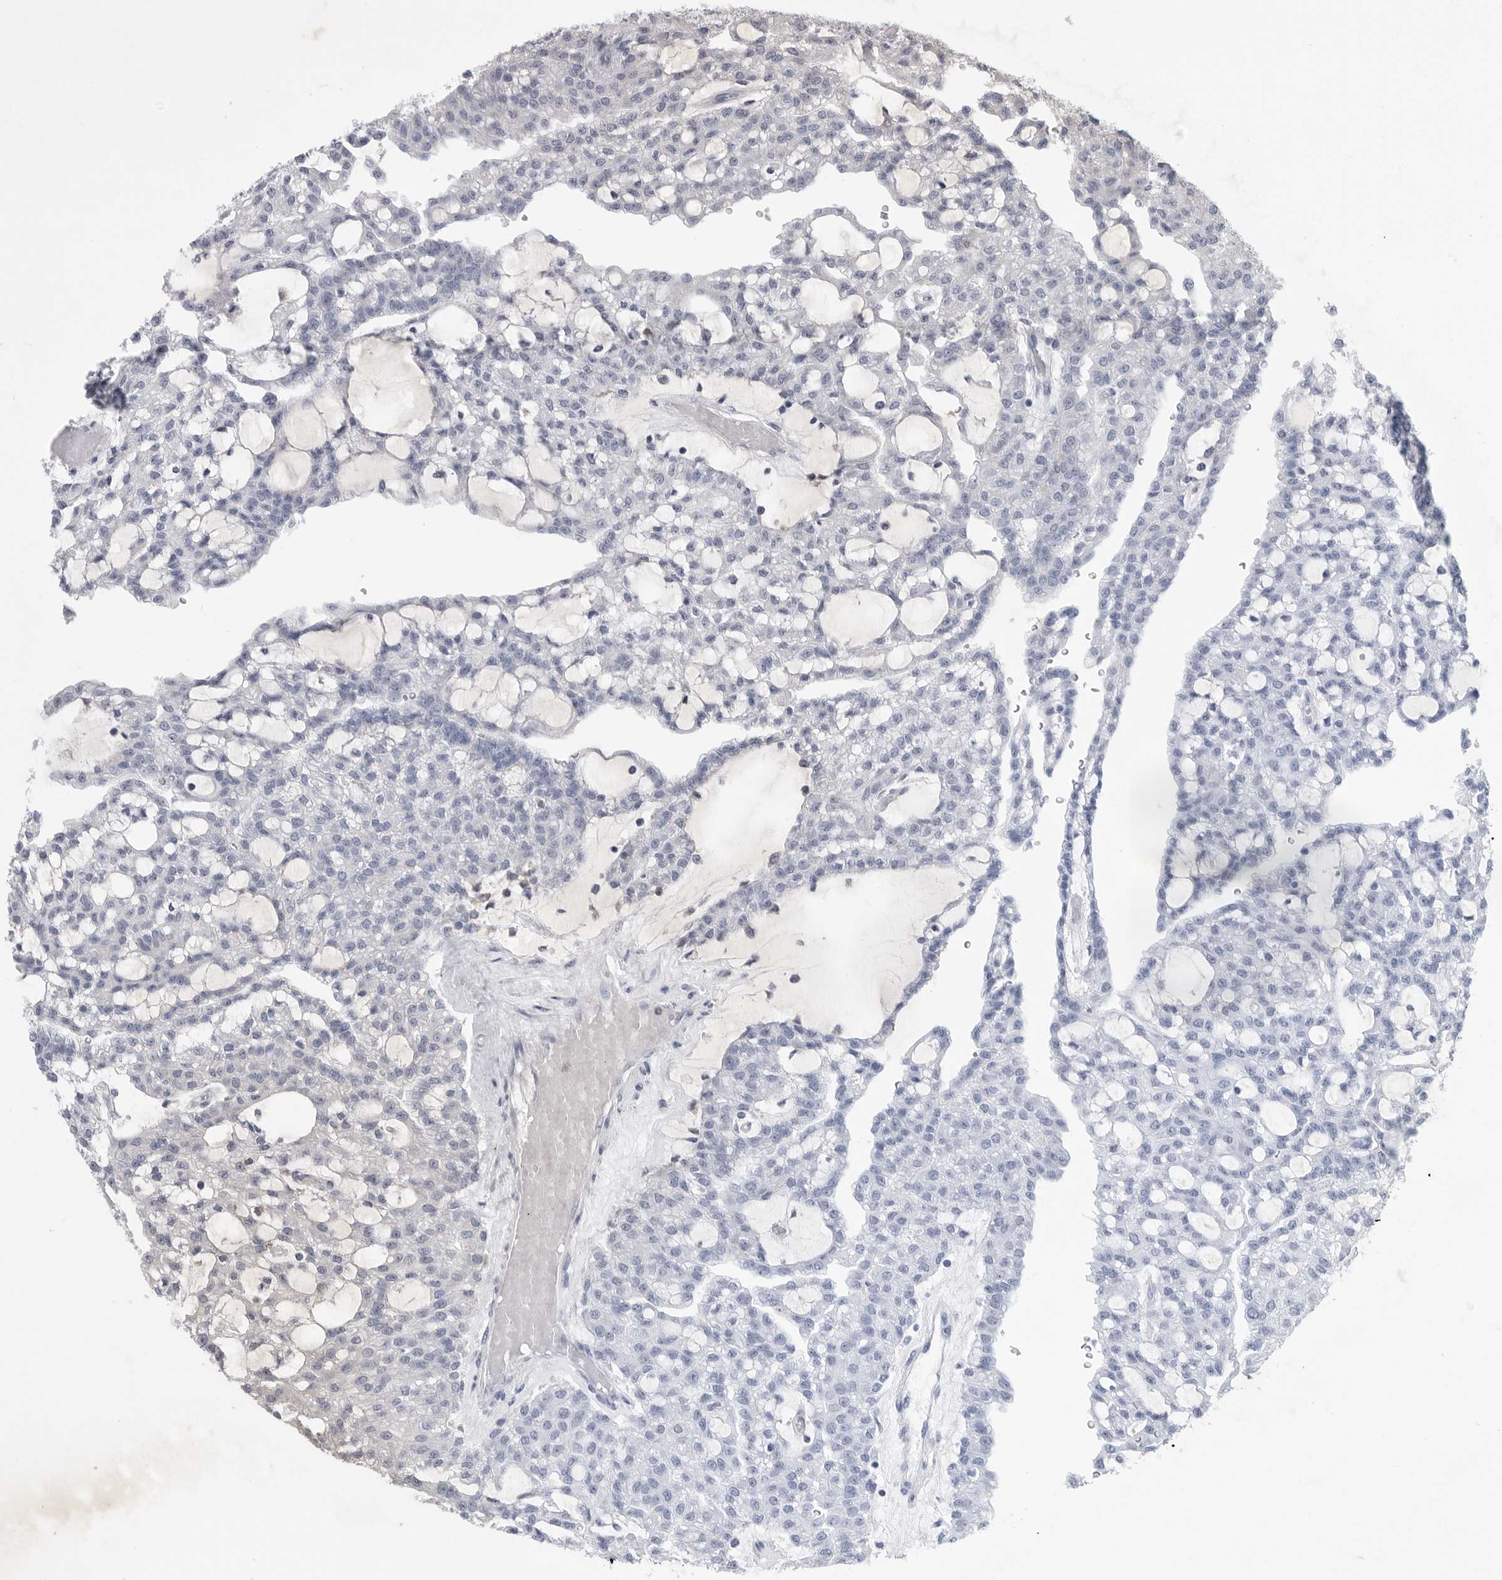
{"staining": {"intensity": "negative", "quantity": "none", "location": "none"}, "tissue": "renal cancer", "cell_type": "Tumor cells", "image_type": "cancer", "snomed": [{"axis": "morphology", "description": "Adenocarcinoma, NOS"}, {"axis": "topography", "description": "Kidney"}], "caption": "Tumor cells show no significant protein expression in renal cancer (adenocarcinoma). (DAB (3,3'-diaminobenzidine) IHC visualized using brightfield microscopy, high magnification).", "gene": "SIGLEC10", "patient": {"sex": "male", "age": 63}}